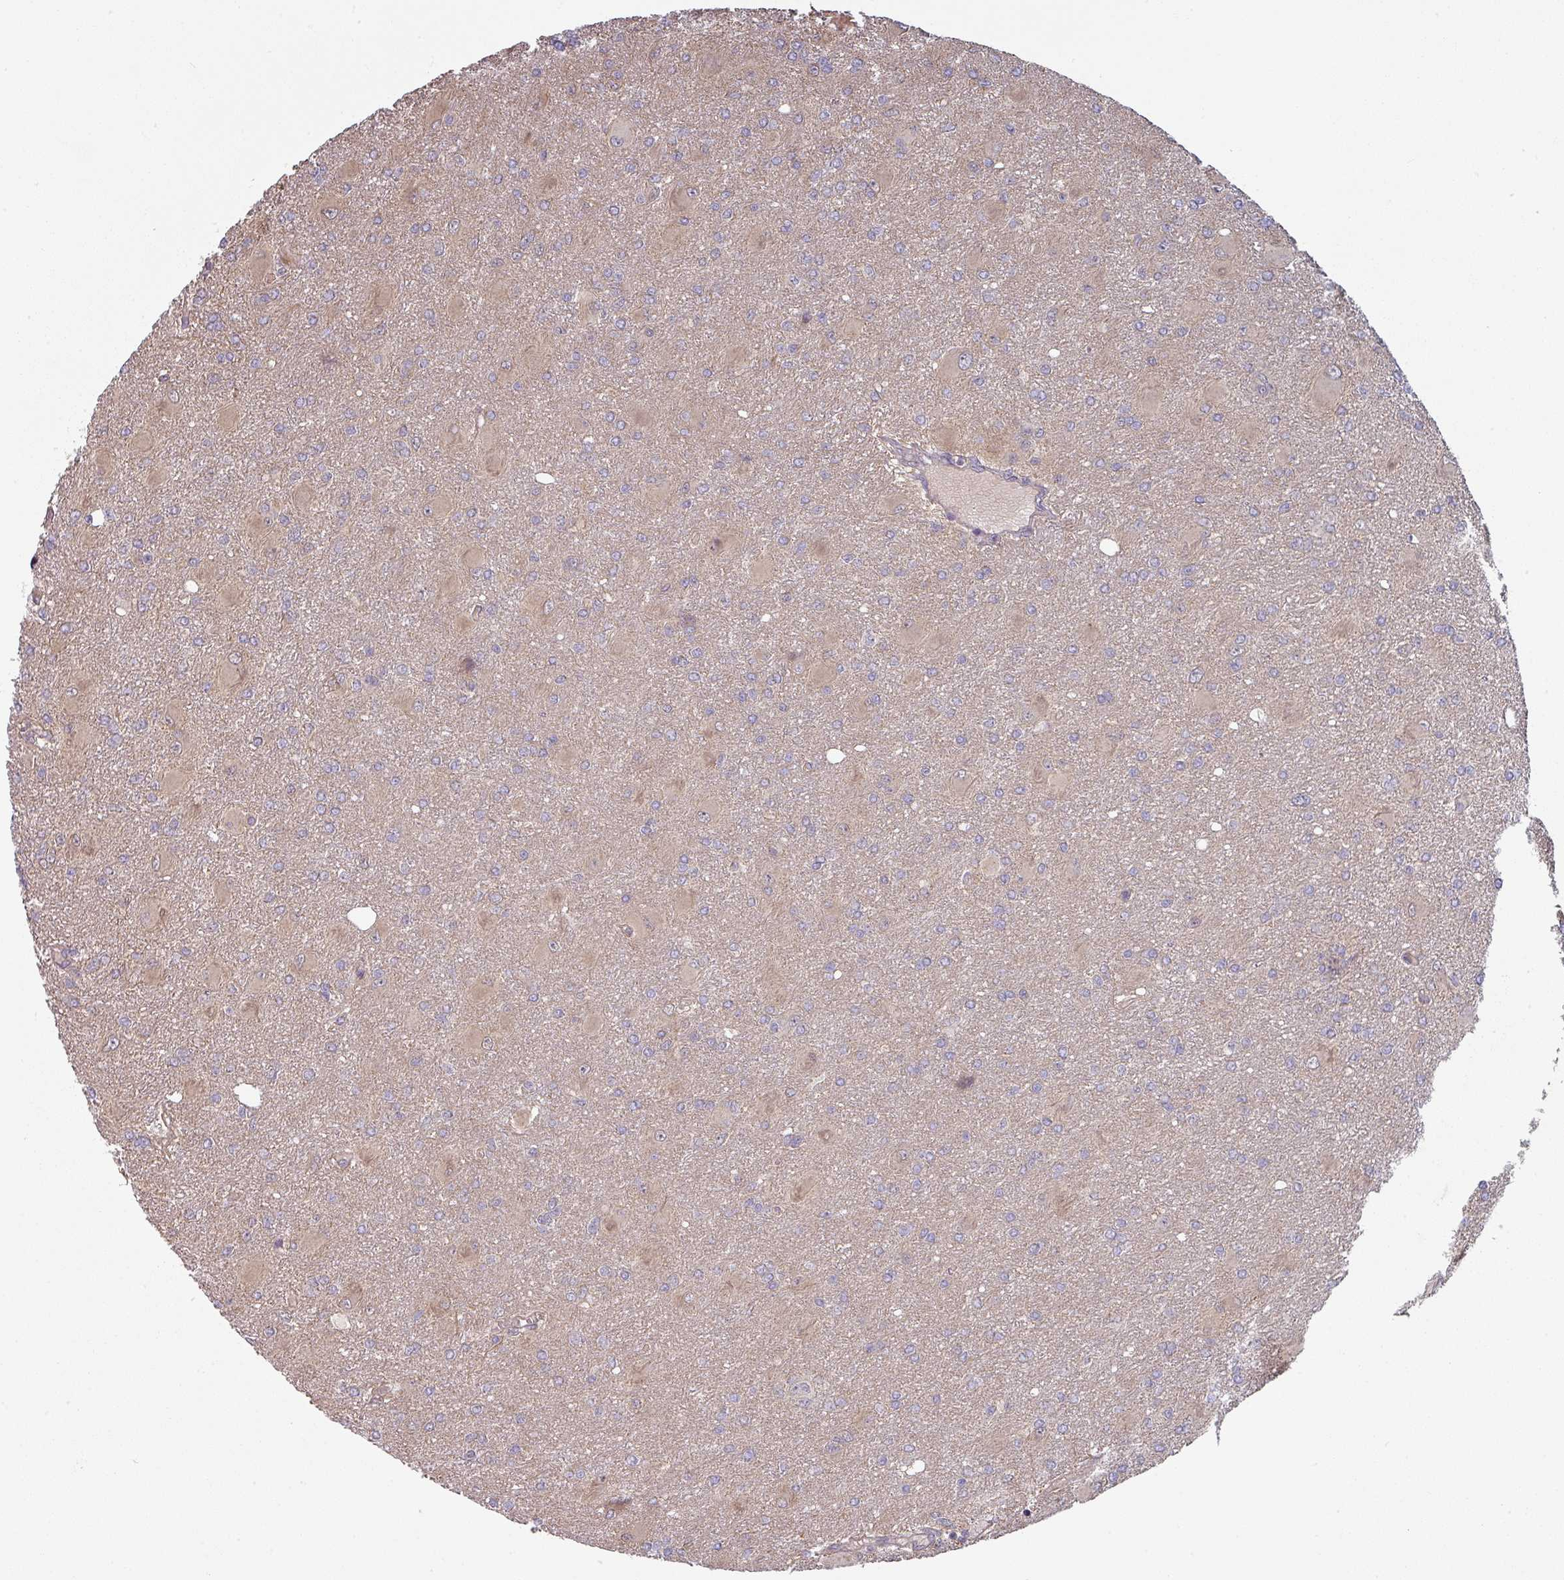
{"staining": {"intensity": "negative", "quantity": "none", "location": "none"}, "tissue": "glioma", "cell_type": "Tumor cells", "image_type": "cancer", "snomed": [{"axis": "morphology", "description": "Glioma, malignant, High grade"}, {"axis": "topography", "description": "Brain"}], "caption": "Tumor cells are negative for protein expression in human glioma.", "gene": "PLEKHJ1", "patient": {"sex": "male", "age": 67}}